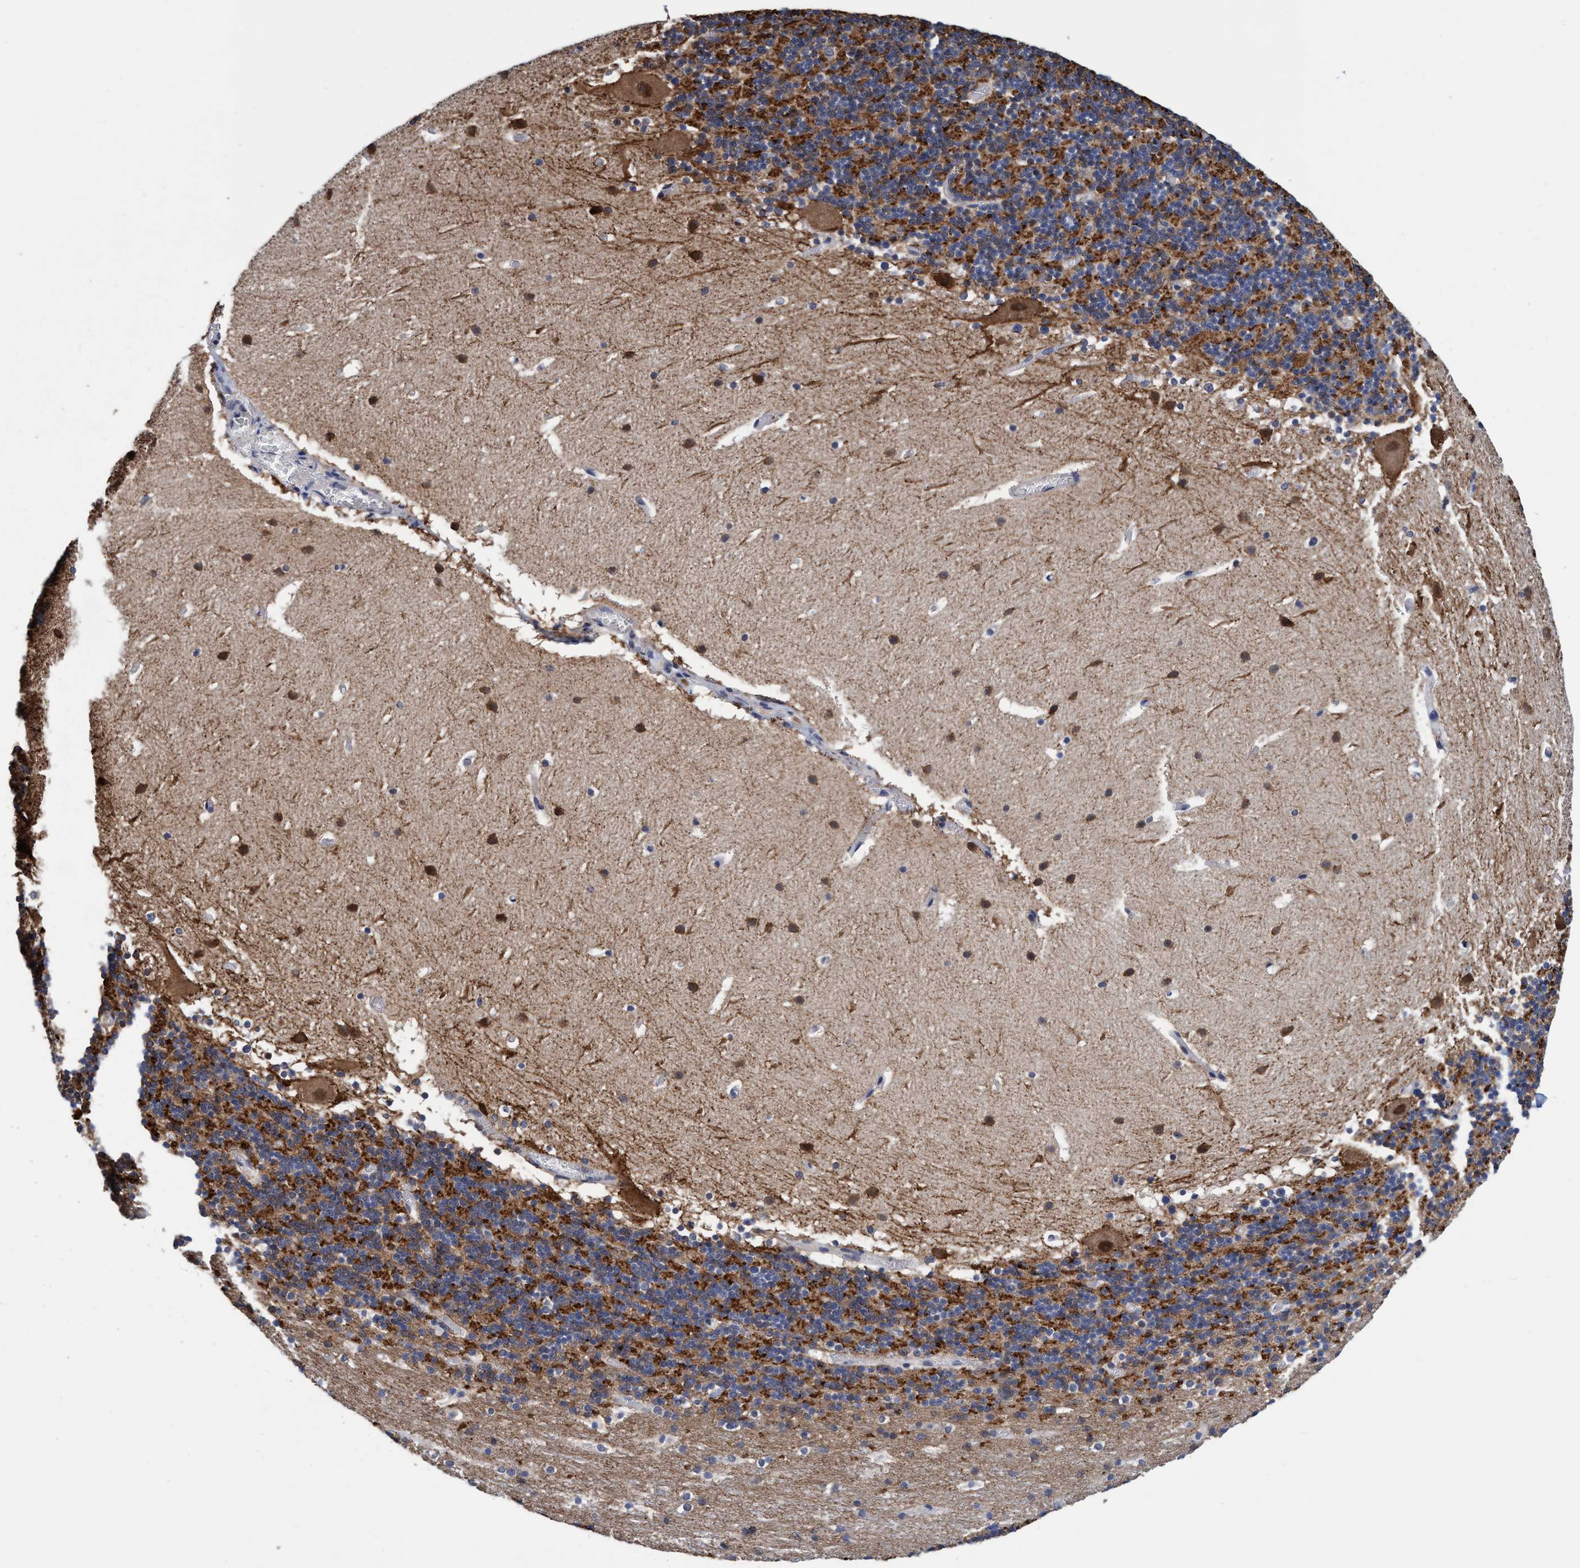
{"staining": {"intensity": "moderate", "quantity": ">75%", "location": "cytoplasmic/membranous"}, "tissue": "cerebellum", "cell_type": "Cells in granular layer", "image_type": "normal", "snomed": [{"axis": "morphology", "description": "Normal tissue, NOS"}, {"axis": "topography", "description": "Cerebellum"}], "caption": "DAB immunohistochemical staining of benign human cerebellum shows moderate cytoplasmic/membranous protein staining in about >75% of cells in granular layer. (Stains: DAB in brown, nuclei in blue, Microscopy: brightfield microscopy at high magnification).", "gene": "PSMD12", "patient": {"sex": "male", "age": 45}}